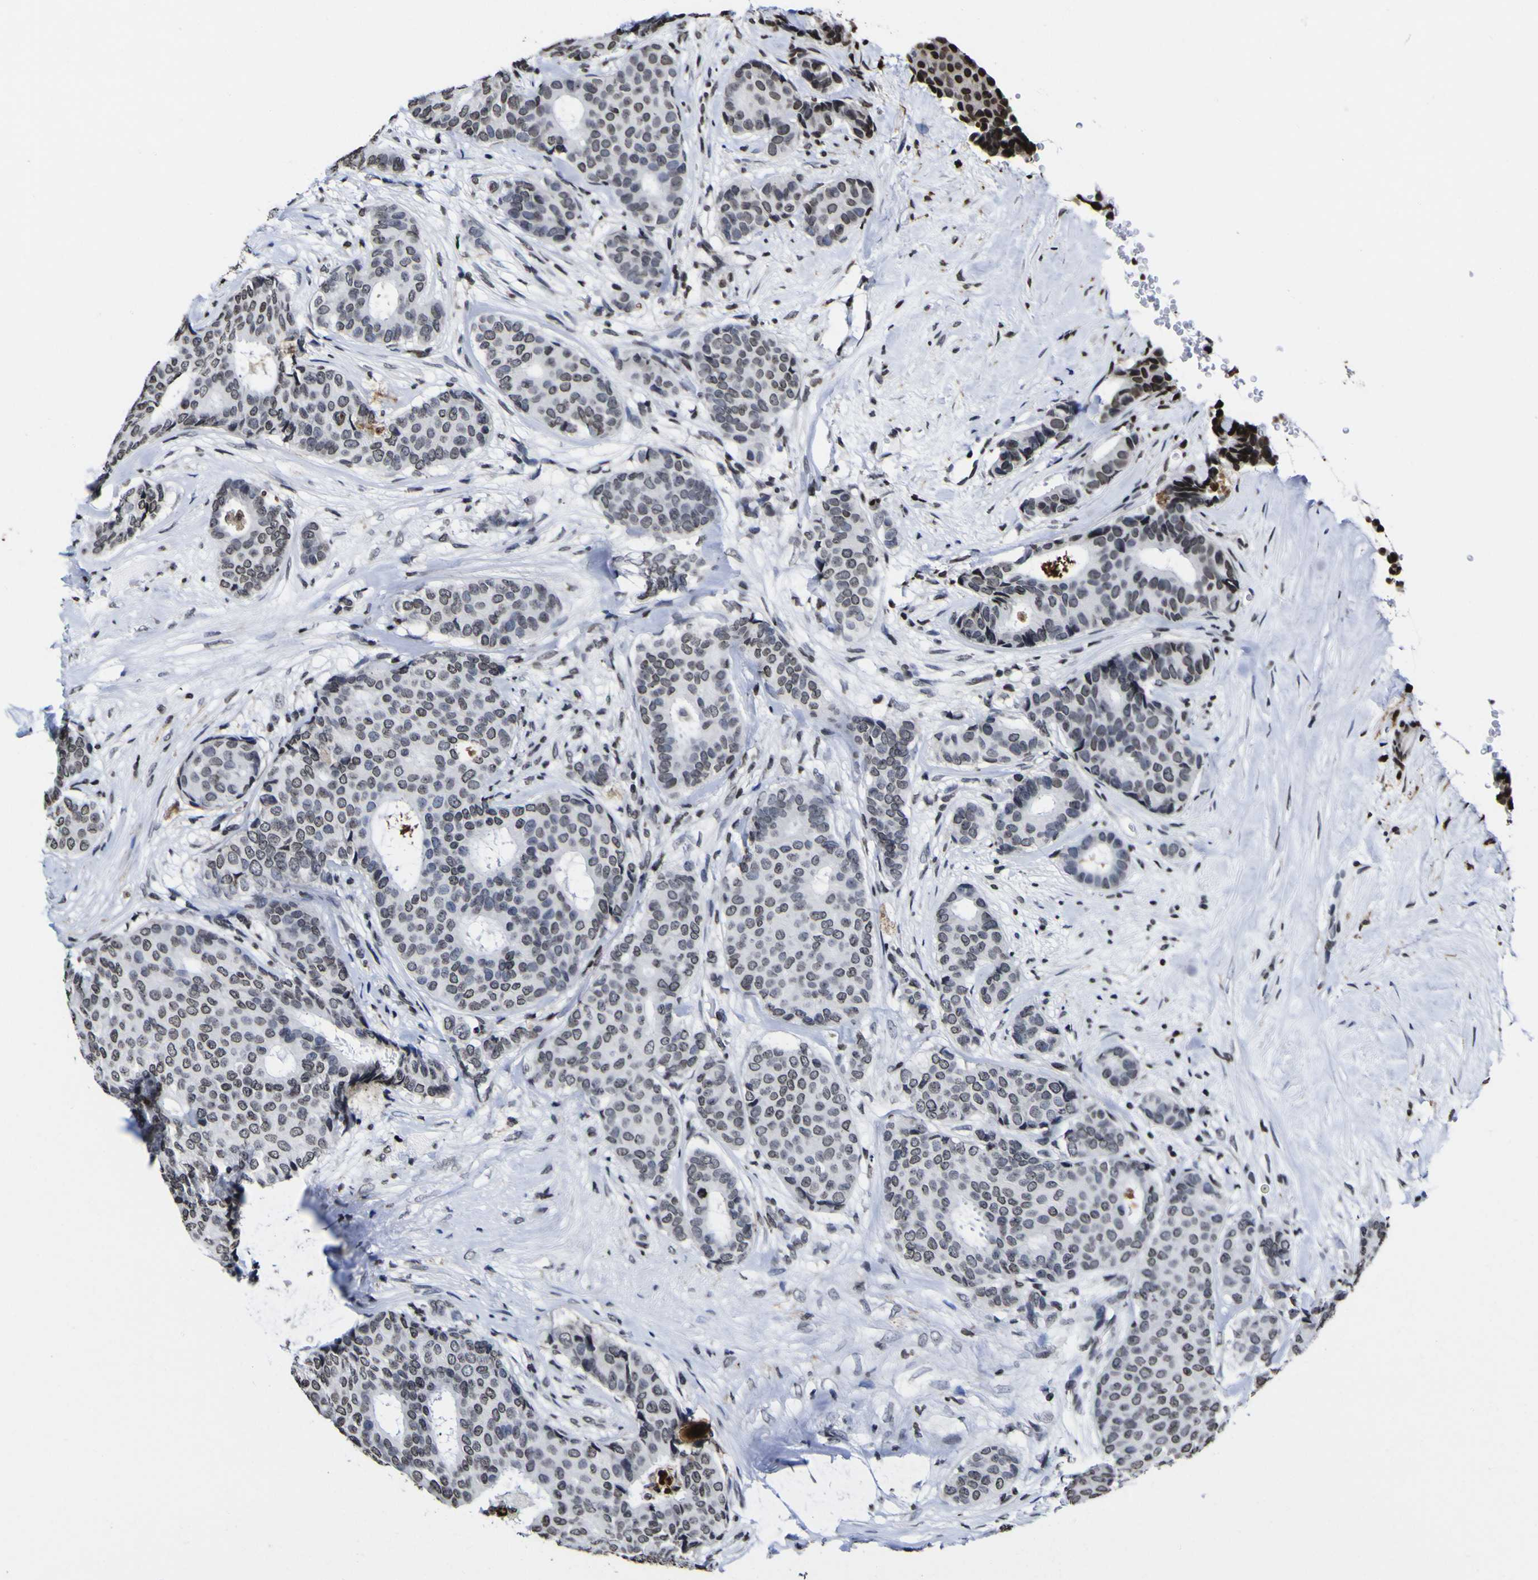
{"staining": {"intensity": "moderate", "quantity": "<25%", "location": "nuclear"}, "tissue": "breast cancer", "cell_type": "Tumor cells", "image_type": "cancer", "snomed": [{"axis": "morphology", "description": "Duct carcinoma"}, {"axis": "topography", "description": "Breast"}], "caption": "Breast cancer (invasive ductal carcinoma) stained with a protein marker demonstrates moderate staining in tumor cells.", "gene": "PIAS1", "patient": {"sex": "female", "age": 75}}